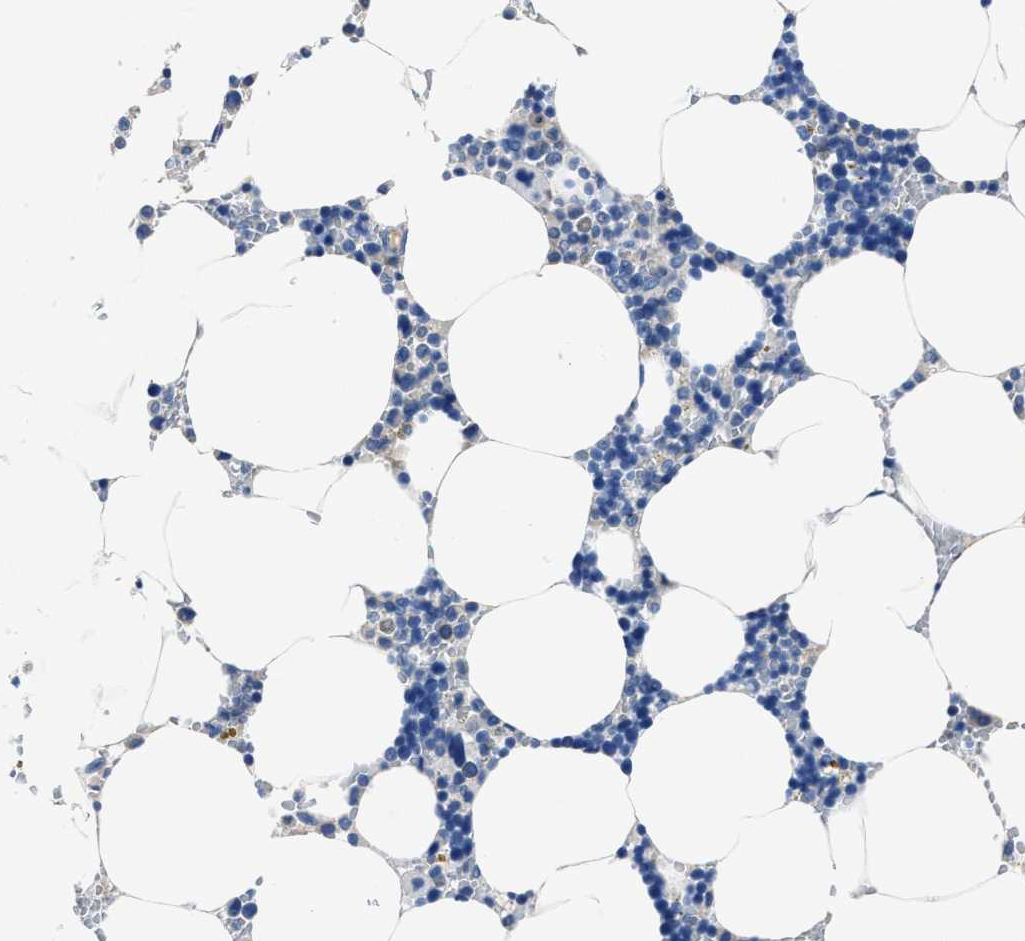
{"staining": {"intensity": "negative", "quantity": "none", "location": "none"}, "tissue": "bone marrow", "cell_type": "Hematopoietic cells", "image_type": "normal", "snomed": [{"axis": "morphology", "description": "Normal tissue, NOS"}, {"axis": "topography", "description": "Bone marrow"}], "caption": "Immunohistochemical staining of unremarkable bone marrow demonstrates no significant positivity in hematopoietic cells.", "gene": "LMO7", "patient": {"sex": "male", "age": 70}}